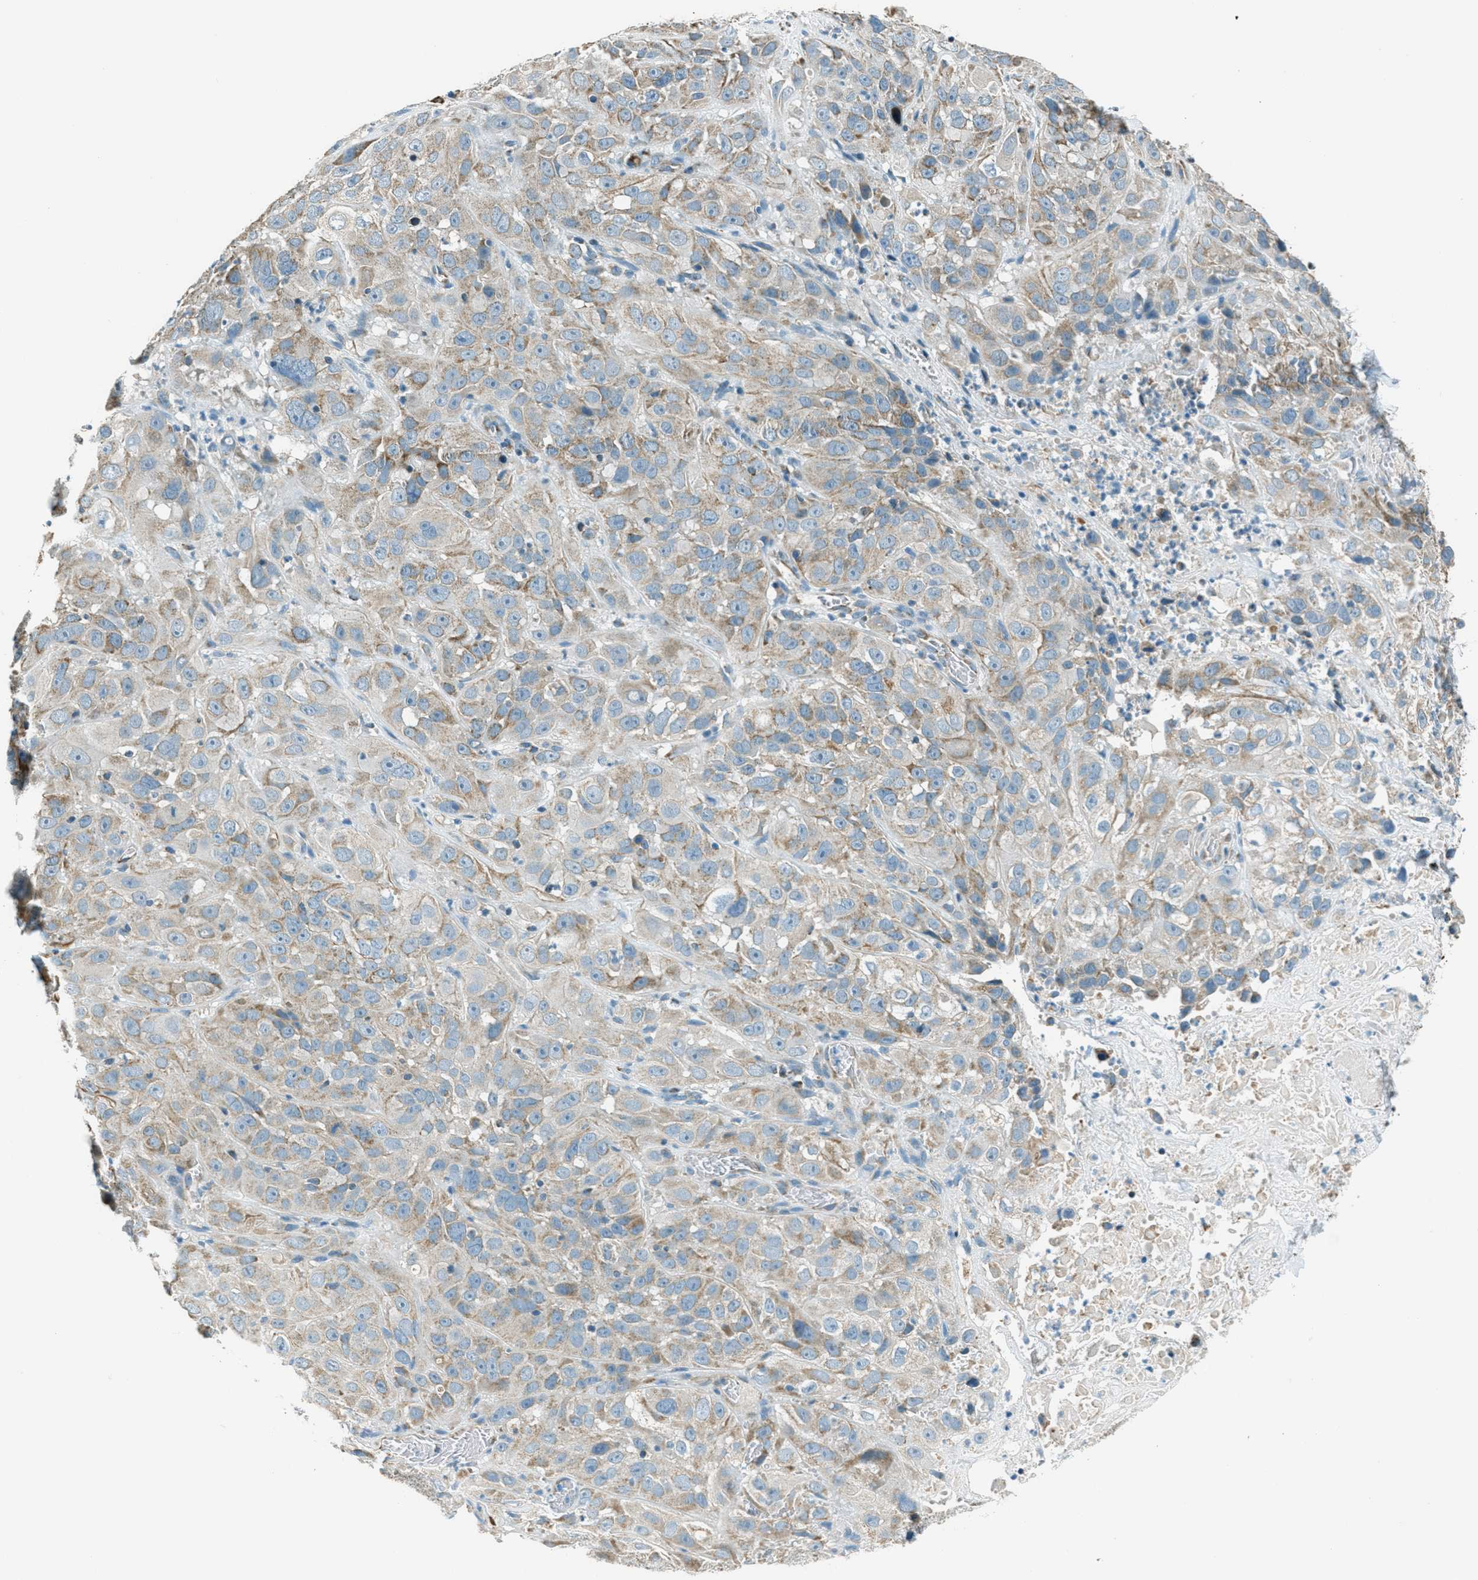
{"staining": {"intensity": "weak", "quantity": ">75%", "location": "cytoplasmic/membranous"}, "tissue": "cervical cancer", "cell_type": "Tumor cells", "image_type": "cancer", "snomed": [{"axis": "morphology", "description": "Squamous cell carcinoma, NOS"}, {"axis": "topography", "description": "Cervix"}], "caption": "Immunohistochemical staining of human cervical squamous cell carcinoma reveals low levels of weak cytoplasmic/membranous protein staining in approximately >75% of tumor cells.", "gene": "CHST15", "patient": {"sex": "female", "age": 32}}